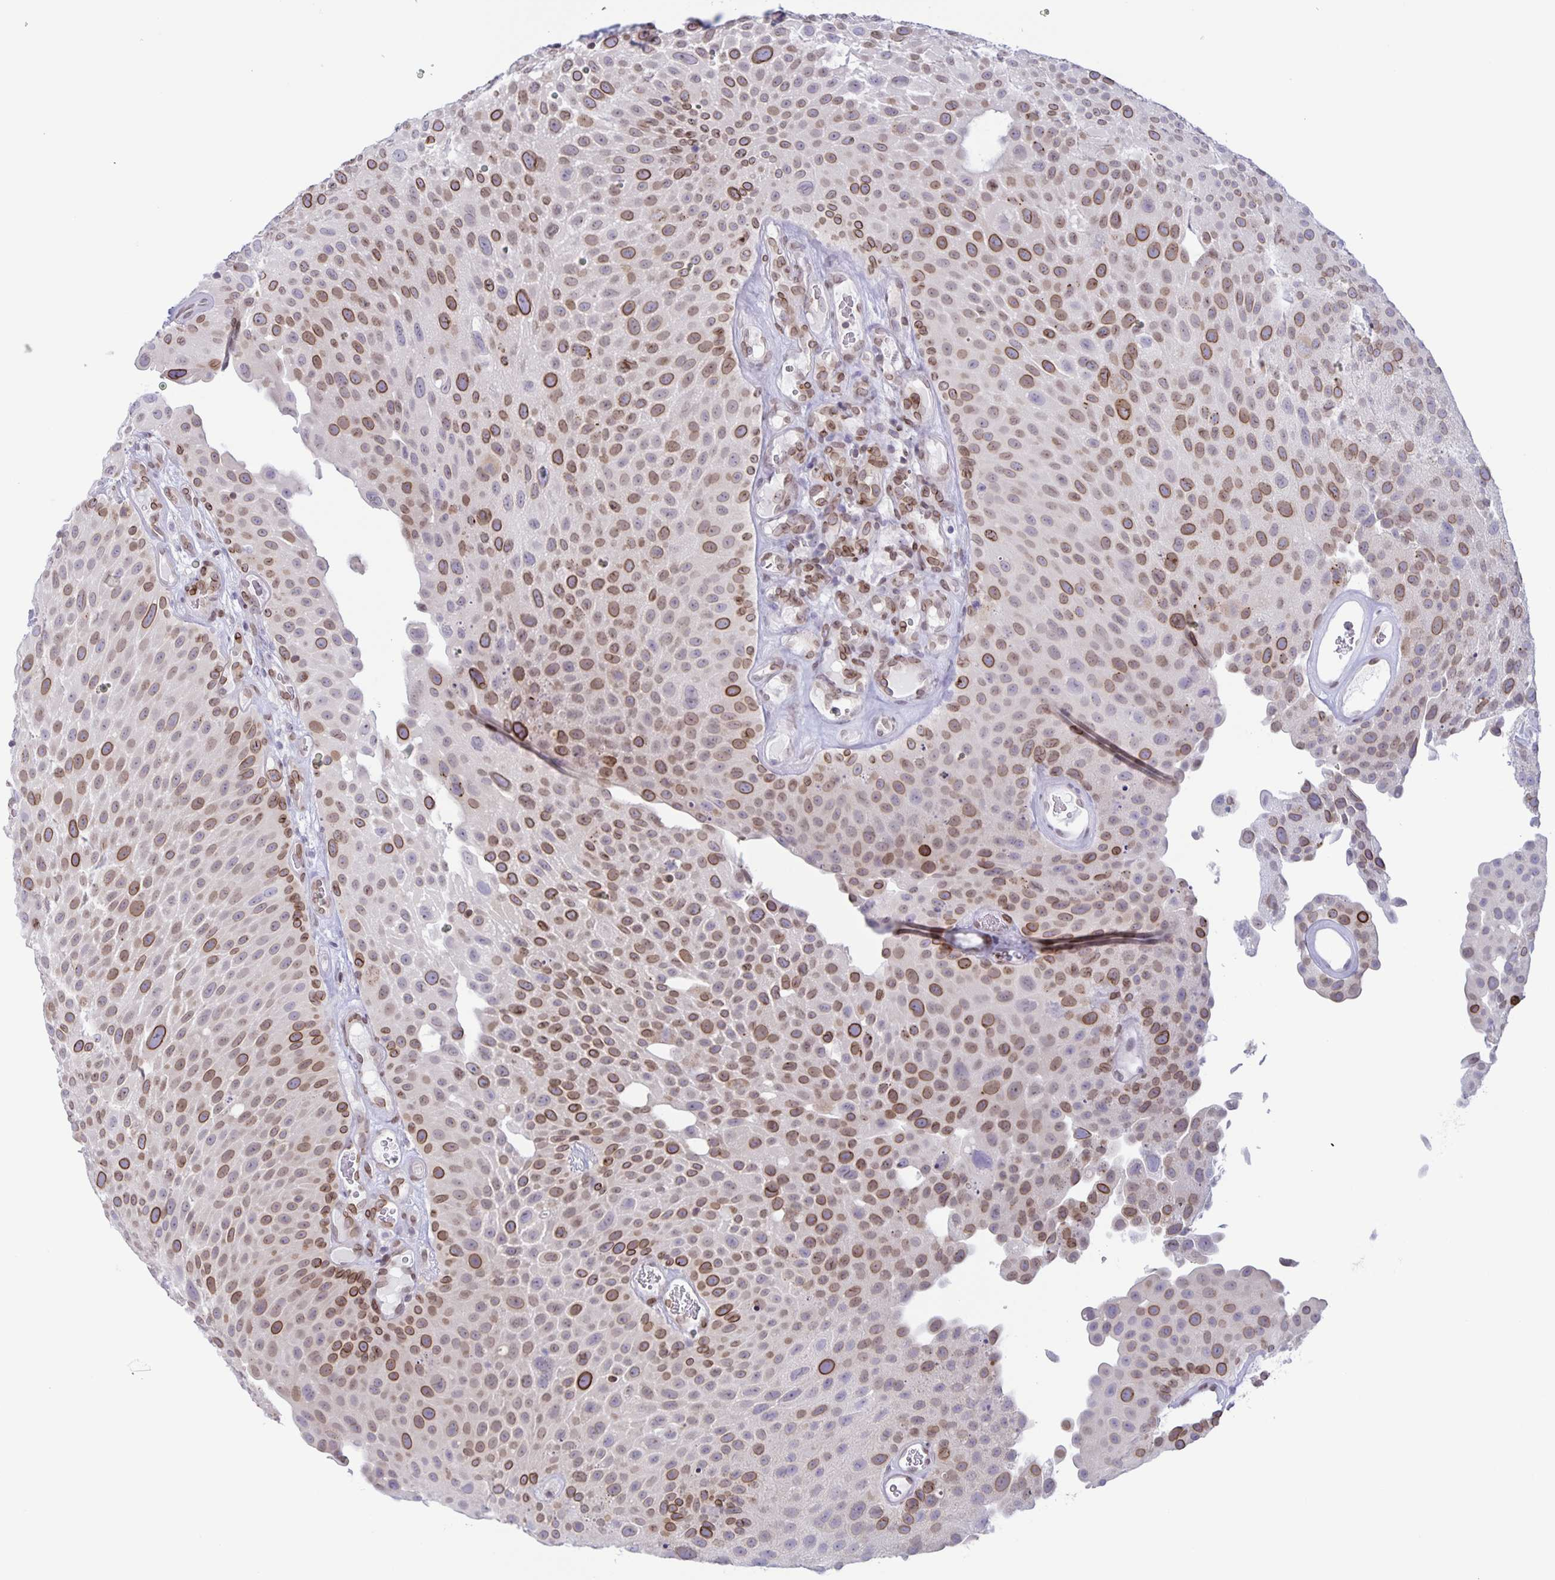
{"staining": {"intensity": "moderate", "quantity": ">75%", "location": "cytoplasmic/membranous,nuclear"}, "tissue": "urothelial cancer", "cell_type": "Tumor cells", "image_type": "cancer", "snomed": [{"axis": "morphology", "description": "Urothelial carcinoma, Low grade"}, {"axis": "topography", "description": "Urinary bladder"}], "caption": "Immunohistochemistry of low-grade urothelial carcinoma shows medium levels of moderate cytoplasmic/membranous and nuclear positivity in approximately >75% of tumor cells.", "gene": "SYNE2", "patient": {"sex": "male", "age": 72}}